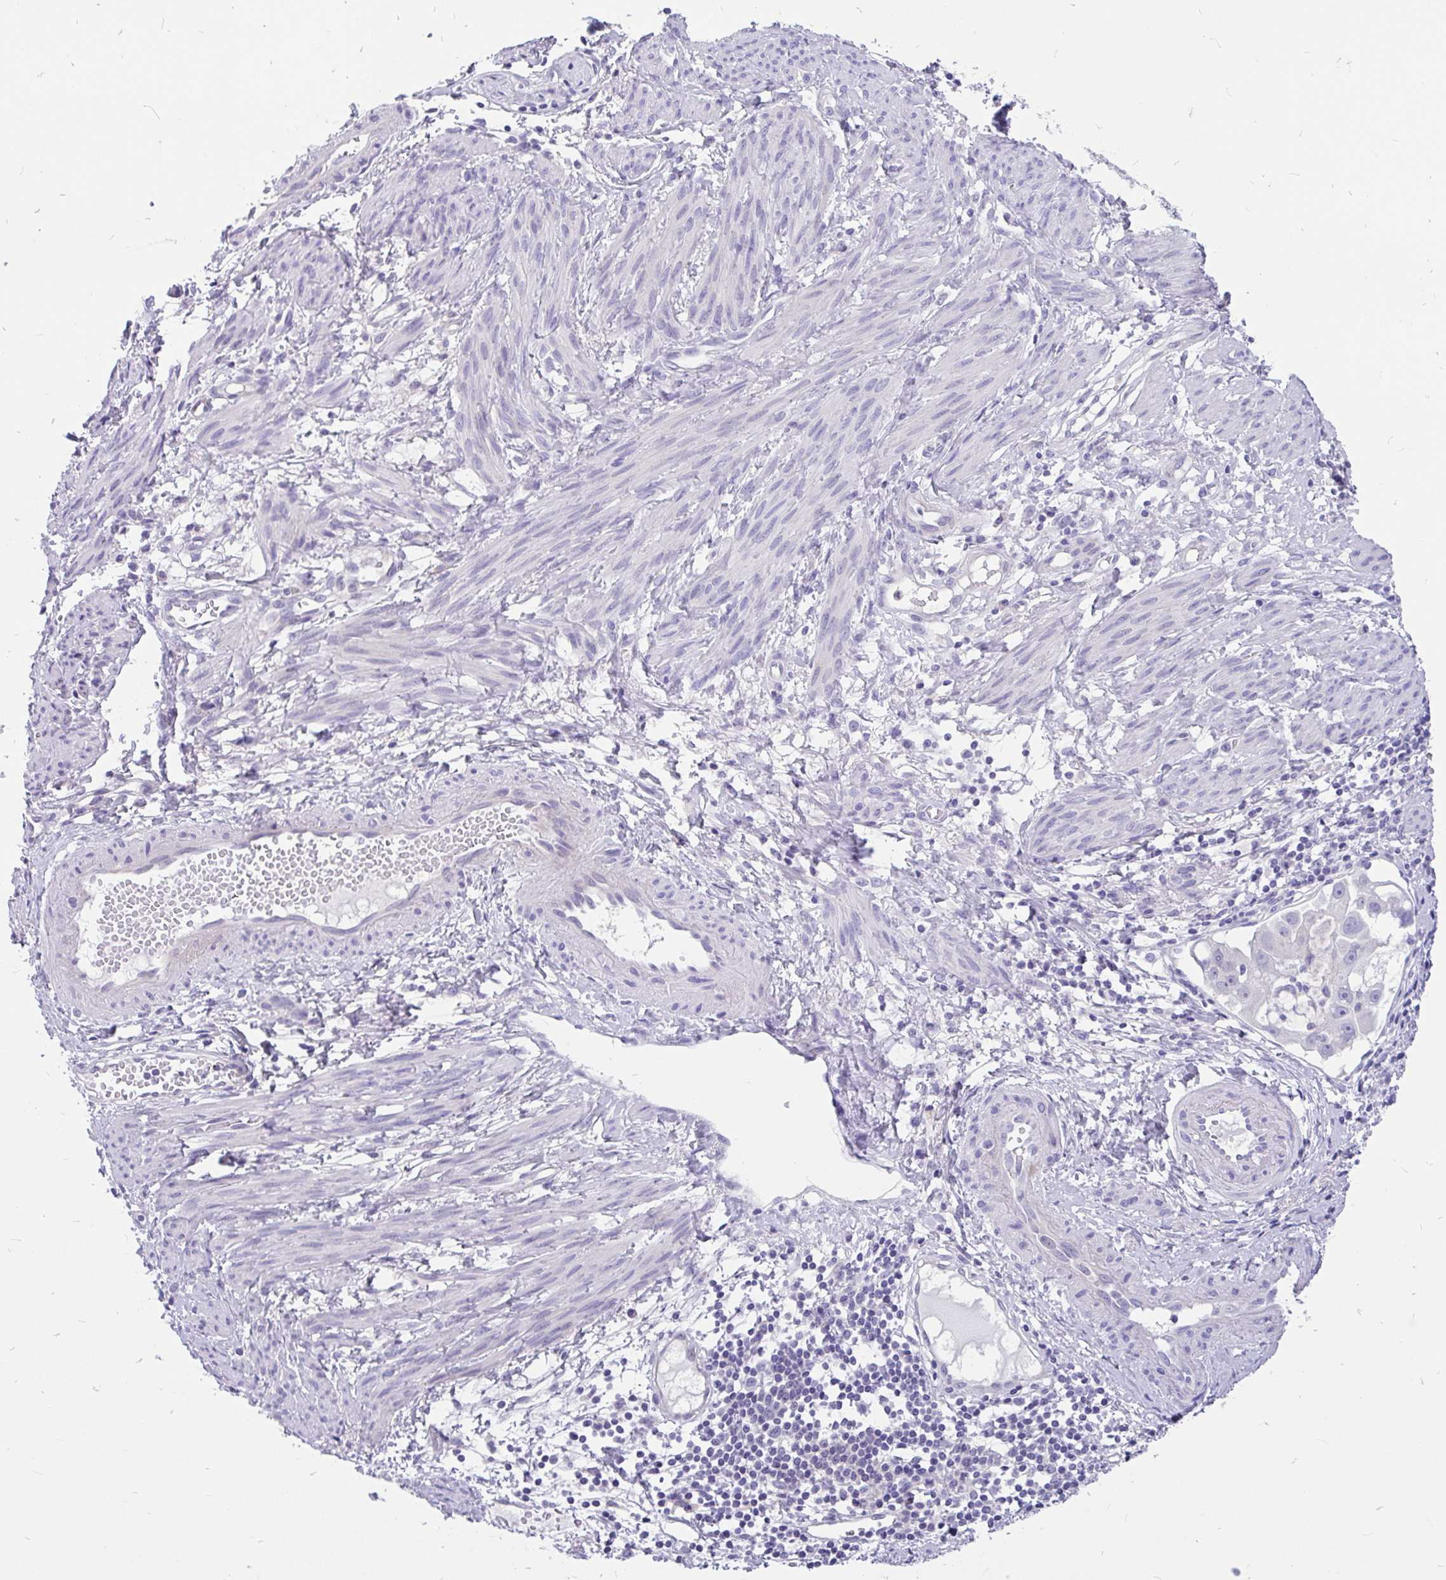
{"staining": {"intensity": "negative", "quantity": "none", "location": "none"}, "tissue": "endometrial cancer", "cell_type": "Tumor cells", "image_type": "cancer", "snomed": [{"axis": "morphology", "description": "Adenocarcinoma, NOS"}, {"axis": "topography", "description": "Endometrium"}], "caption": "A micrograph of endometrial cancer (adenocarcinoma) stained for a protein shows no brown staining in tumor cells.", "gene": "KIAA2013", "patient": {"sex": "female", "age": 65}}